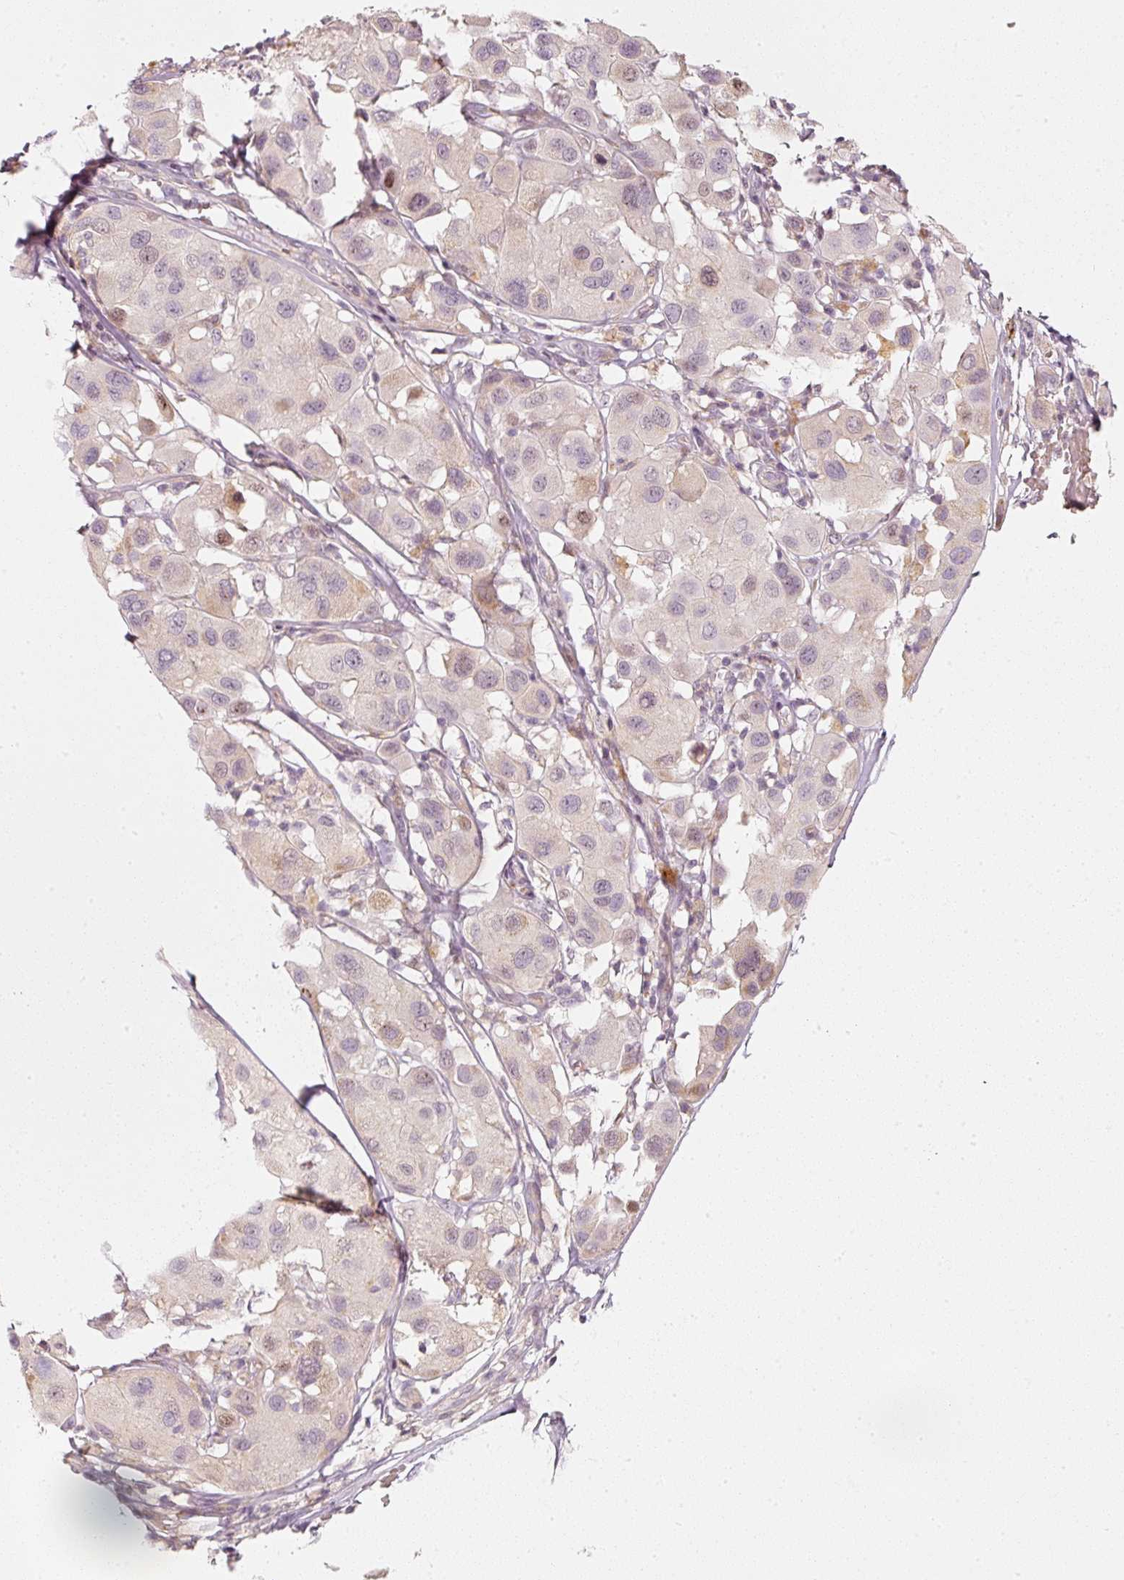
{"staining": {"intensity": "negative", "quantity": "none", "location": "none"}, "tissue": "melanoma", "cell_type": "Tumor cells", "image_type": "cancer", "snomed": [{"axis": "morphology", "description": "Malignant melanoma, Metastatic site"}, {"axis": "topography", "description": "Skin"}], "caption": "This is an immunohistochemistry (IHC) histopathology image of malignant melanoma (metastatic site). There is no positivity in tumor cells.", "gene": "KCNQ1", "patient": {"sex": "male", "age": 41}}